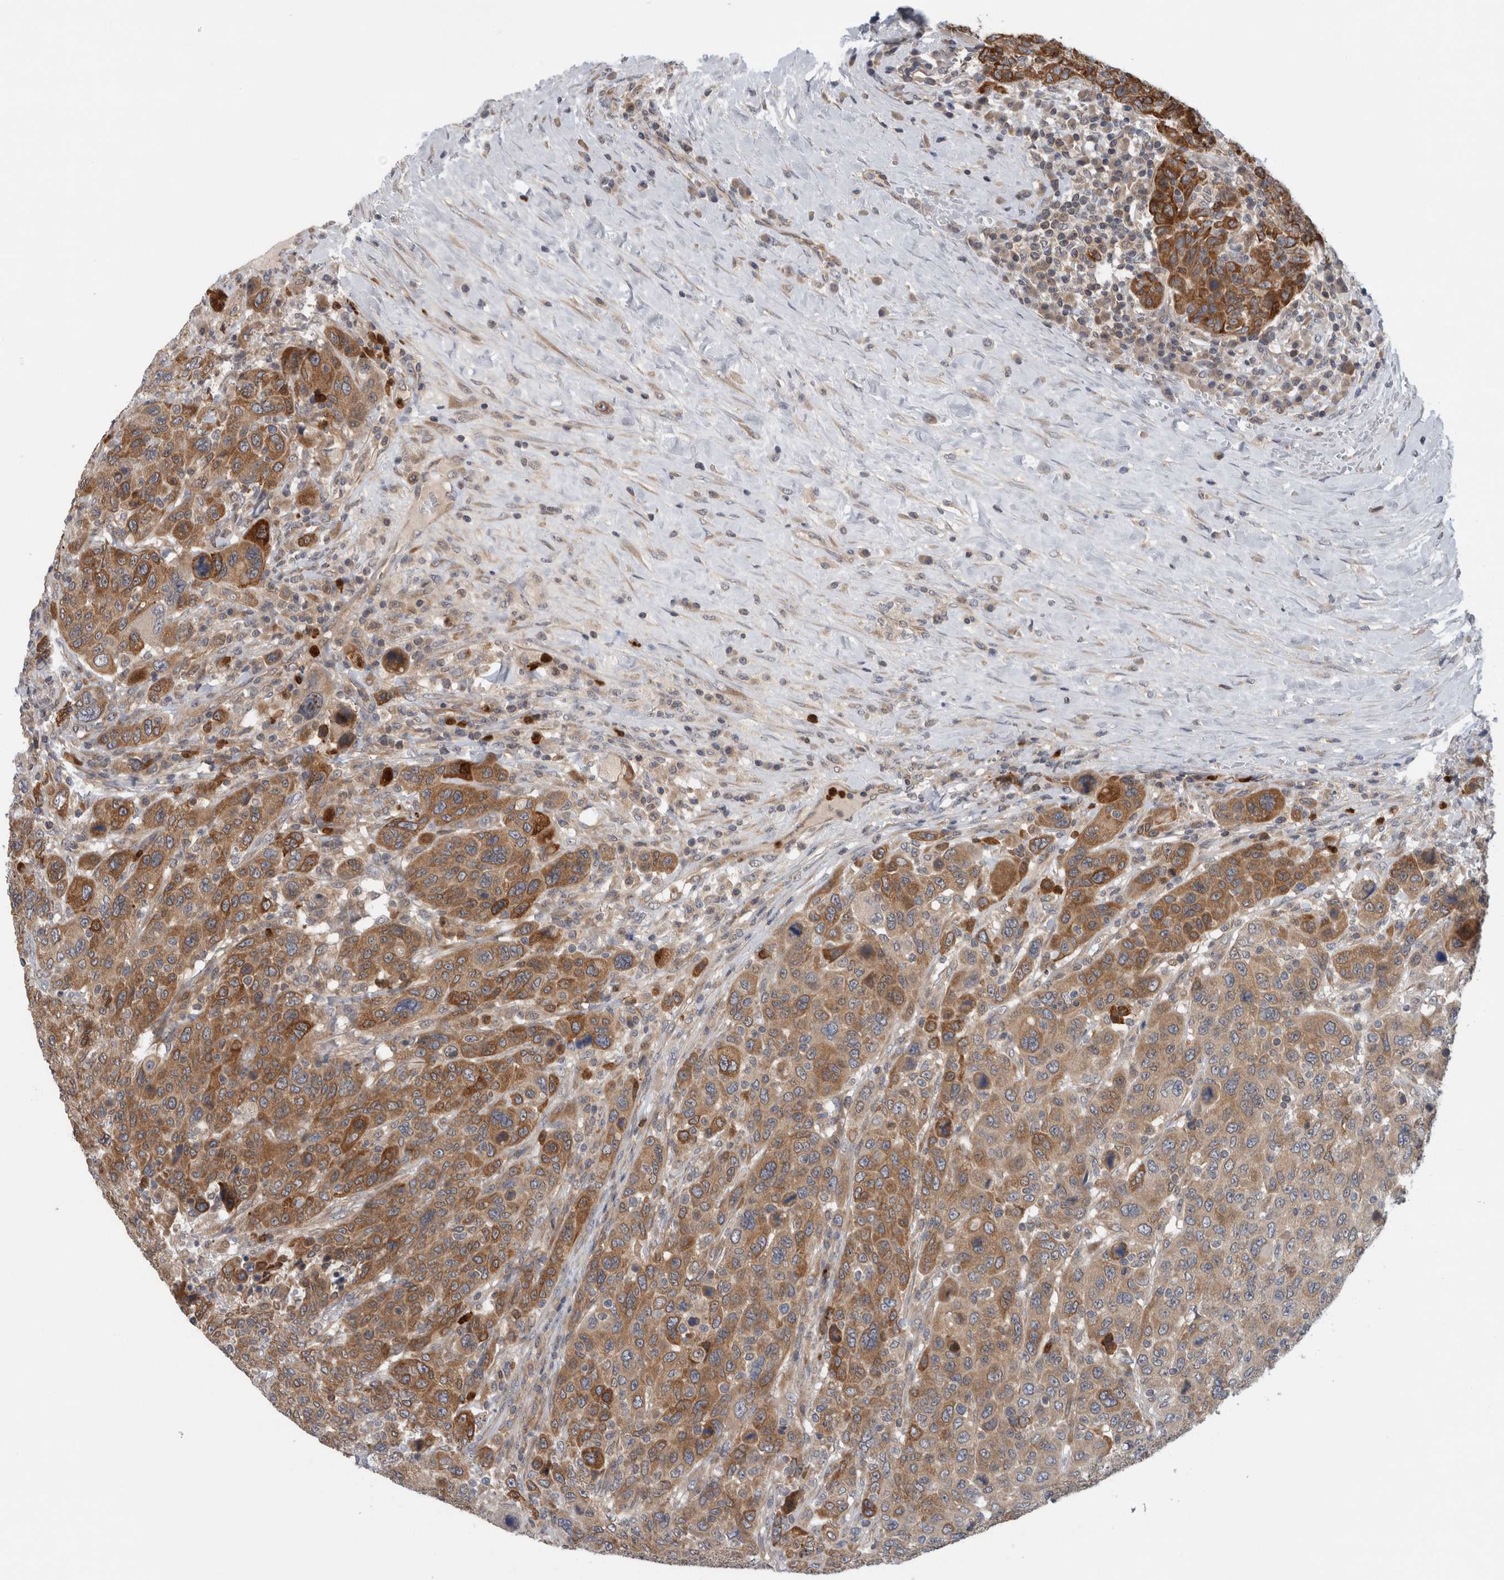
{"staining": {"intensity": "moderate", "quantity": ">75%", "location": "cytoplasmic/membranous"}, "tissue": "breast cancer", "cell_type": "Tumor cells", "image_type": "cancer", "snomed": [{"axis": "morphology", "description": "Duct carcinoma"}, {"axis": "topography", "description": "Breast"}], "caption": "Invasive ductal carcinoma (breast) was stained to show a protein in brown. There is medium levels of moderate cytoplasmic/membranous staining in about >75% of tumor cells.", "gene": "PDCD2", "patient": {"sex": "female", "age": 37}}